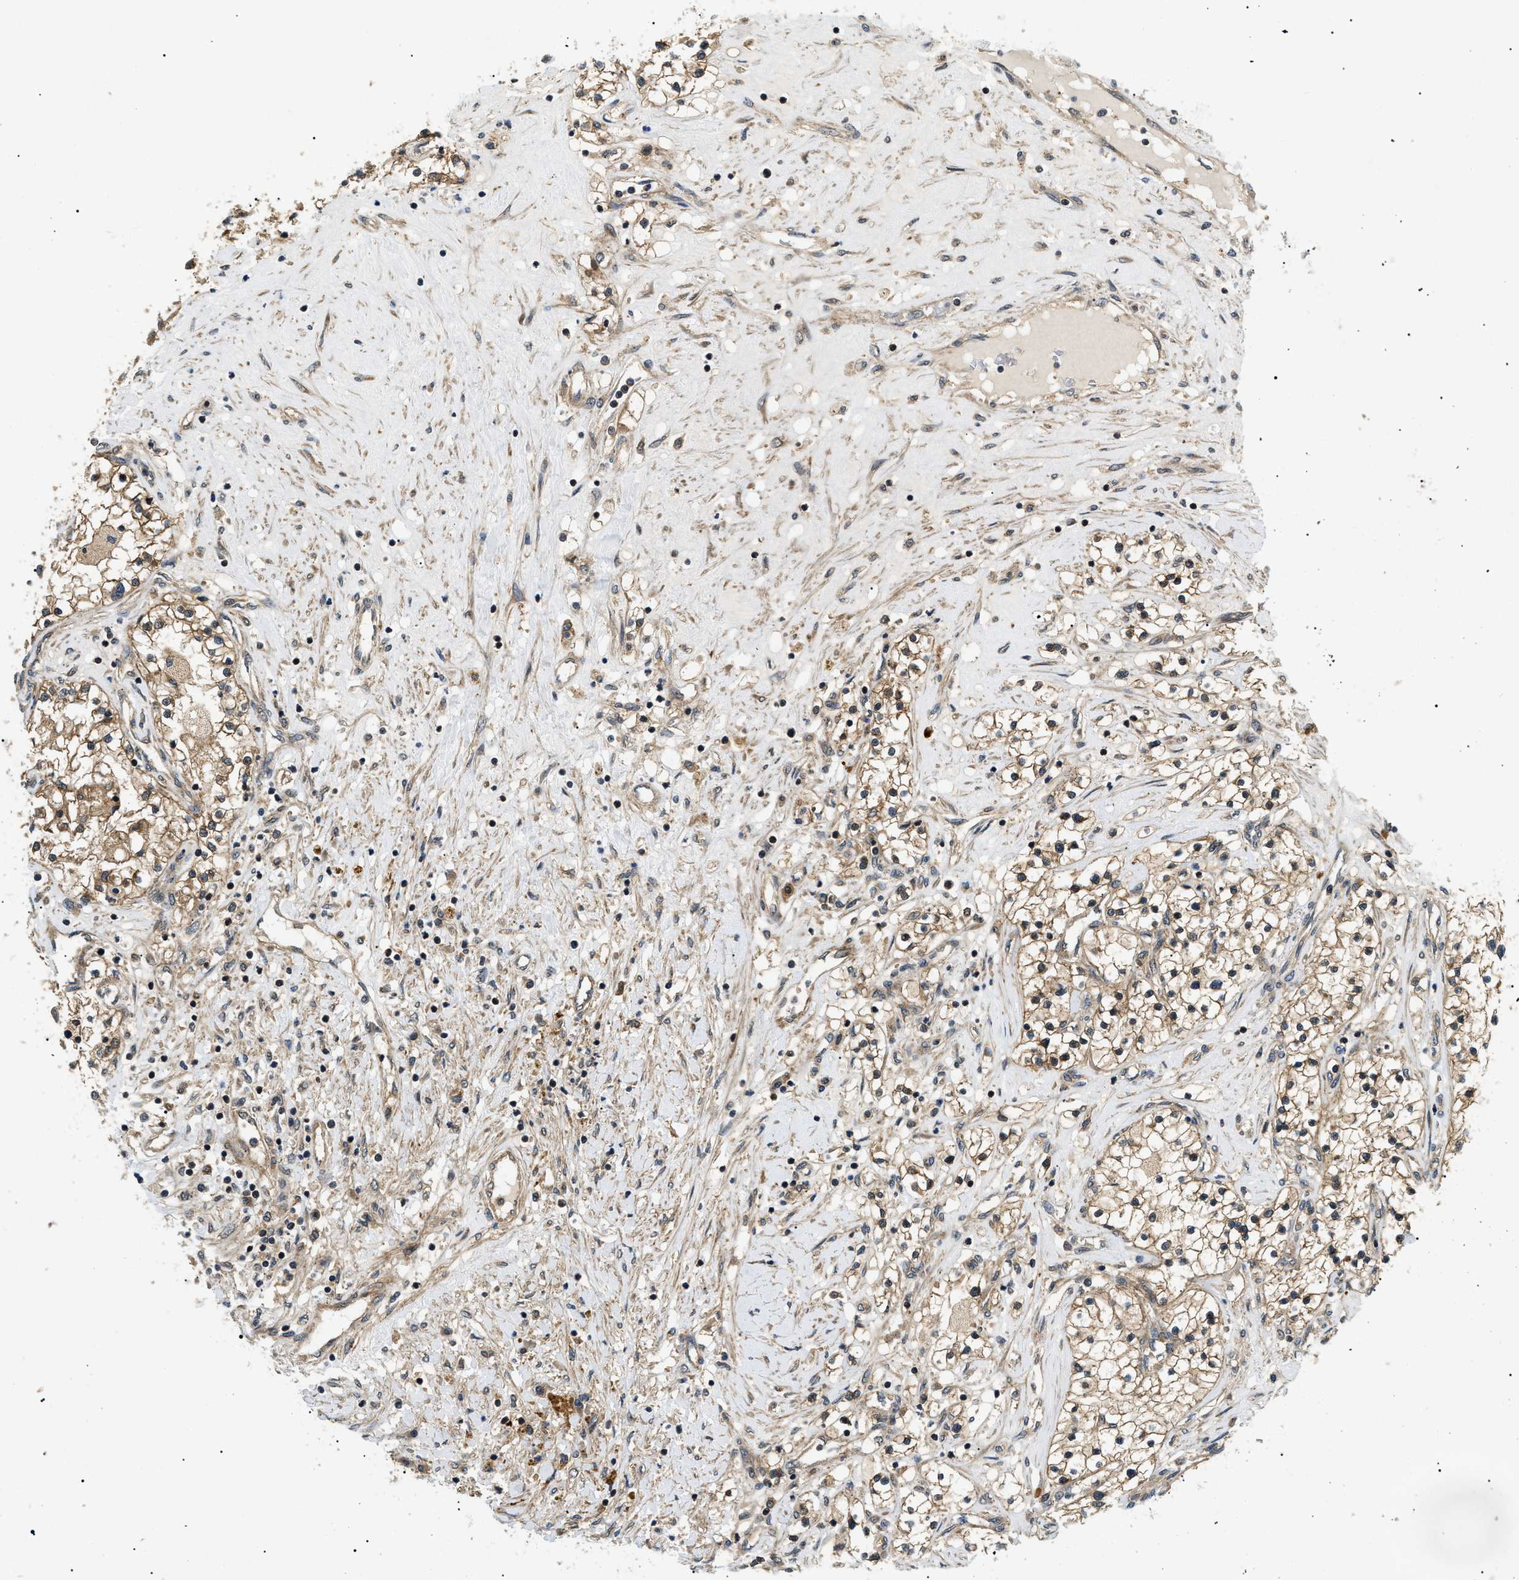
{"staining": {"intensity": "moderate", "quantity": ">75%", "location": "cytoplasmic/membranous"}, "tissue": "renal cancer", "cell_type": "Tumor cells", "image_type": "cancer", "snomed": [{"axis": "morphology", "description": "Adenocarcinoma, NOS"}, {"axis": "topography", "description": "Kidney"}], "caption": "There is medium levels of moderate cytoplasmic/membranous positivity in tumor cells of renal cancer, as demonstrated by immunohistochemical staining (brown color).", "gene": "ATP6AP1", "patient": {"sex": "male", "age": 68}}